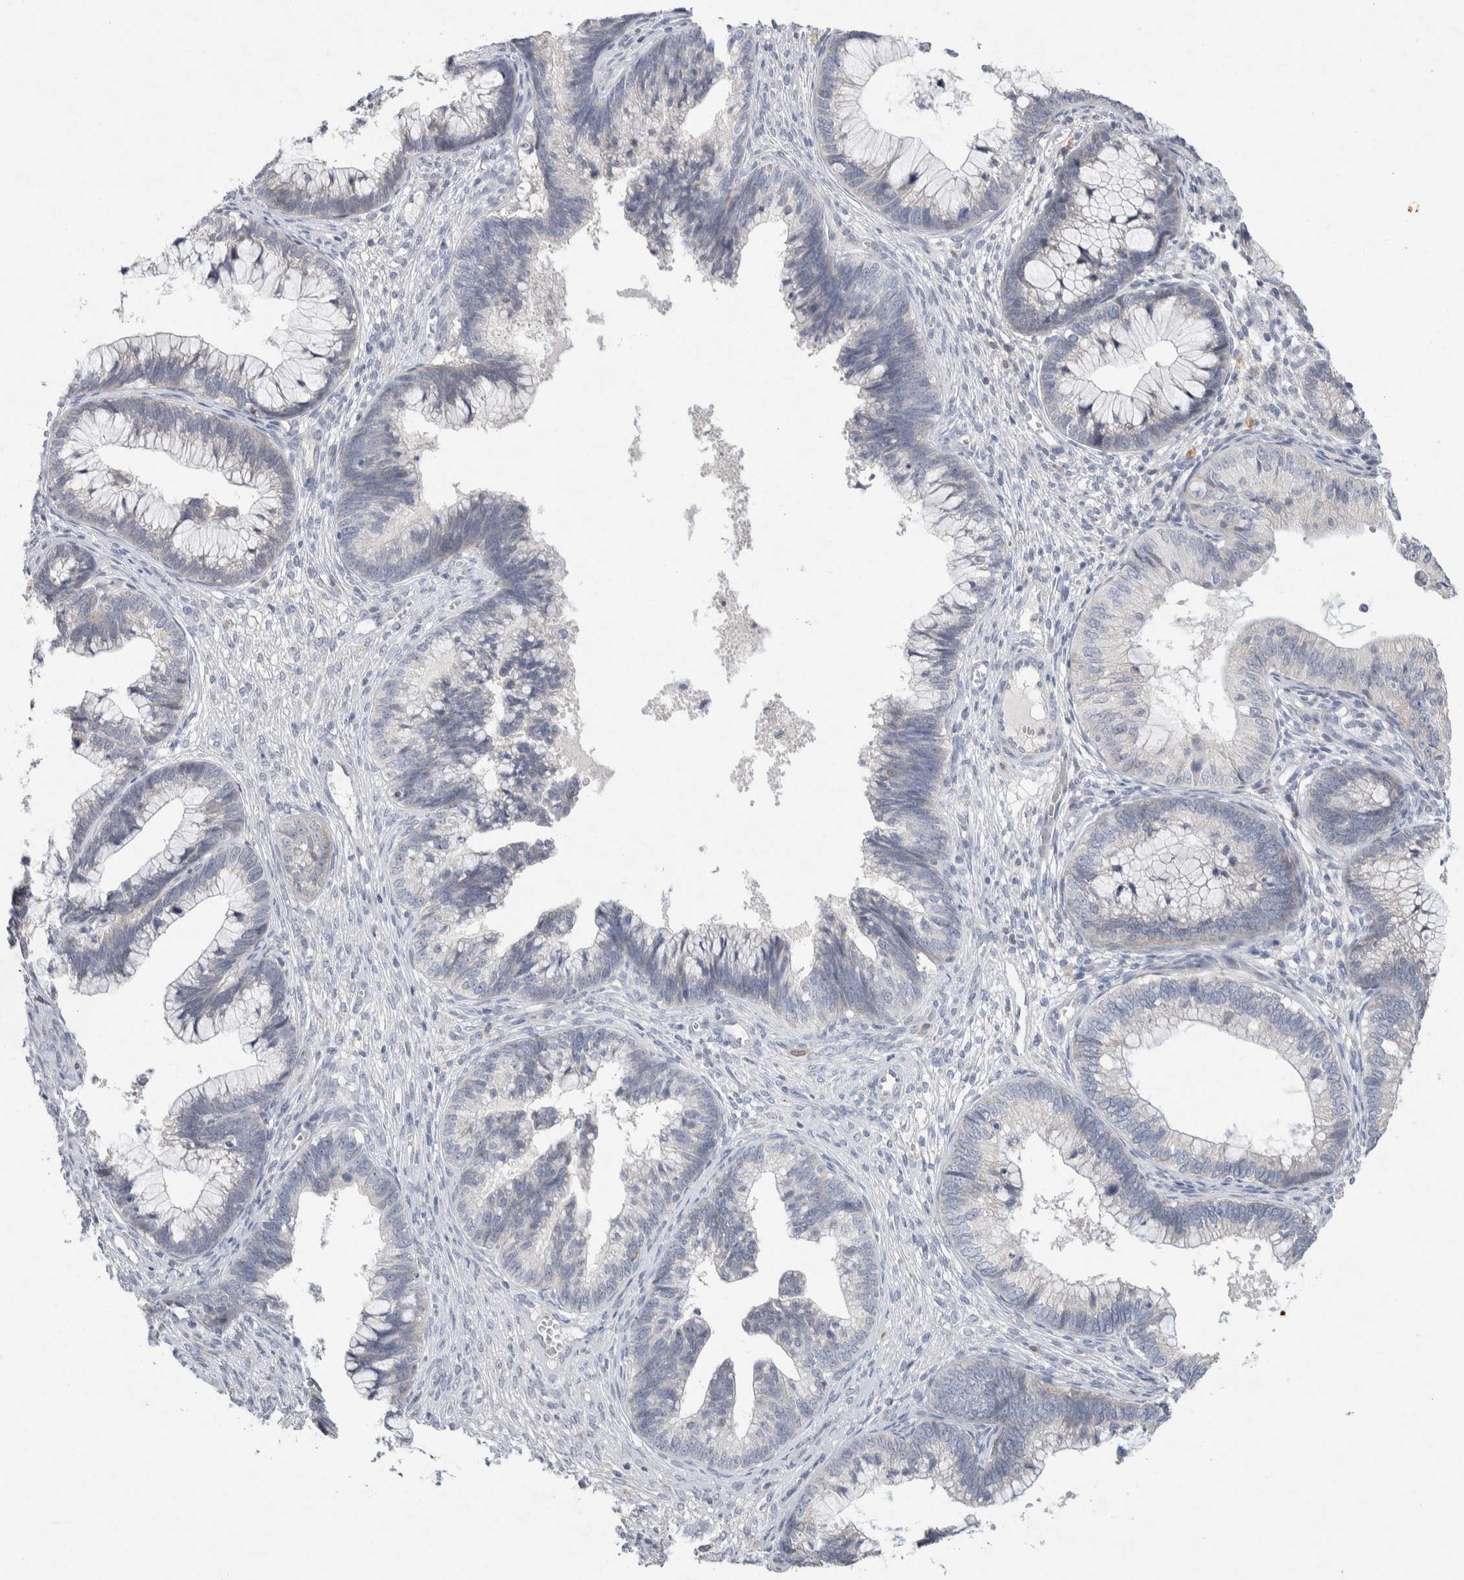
{"staining": {"intensity": "negative", "quantity": "none", "location": "none"}, "tissue": "cervical cancer", "cell_type": "Tumor cells", "image_type": "cancer", "snomed": [{"axis": "morphology", "description": "Adenocarcinoma, NOS"}, {"axis": "topography", "description": "Cervix"}], "caption": "The image demonstrates no staining of tumor cells in cervical adenocarcinoma.", "gene": "CMTM4", "patient": {"sex": "female", "age": 44}}